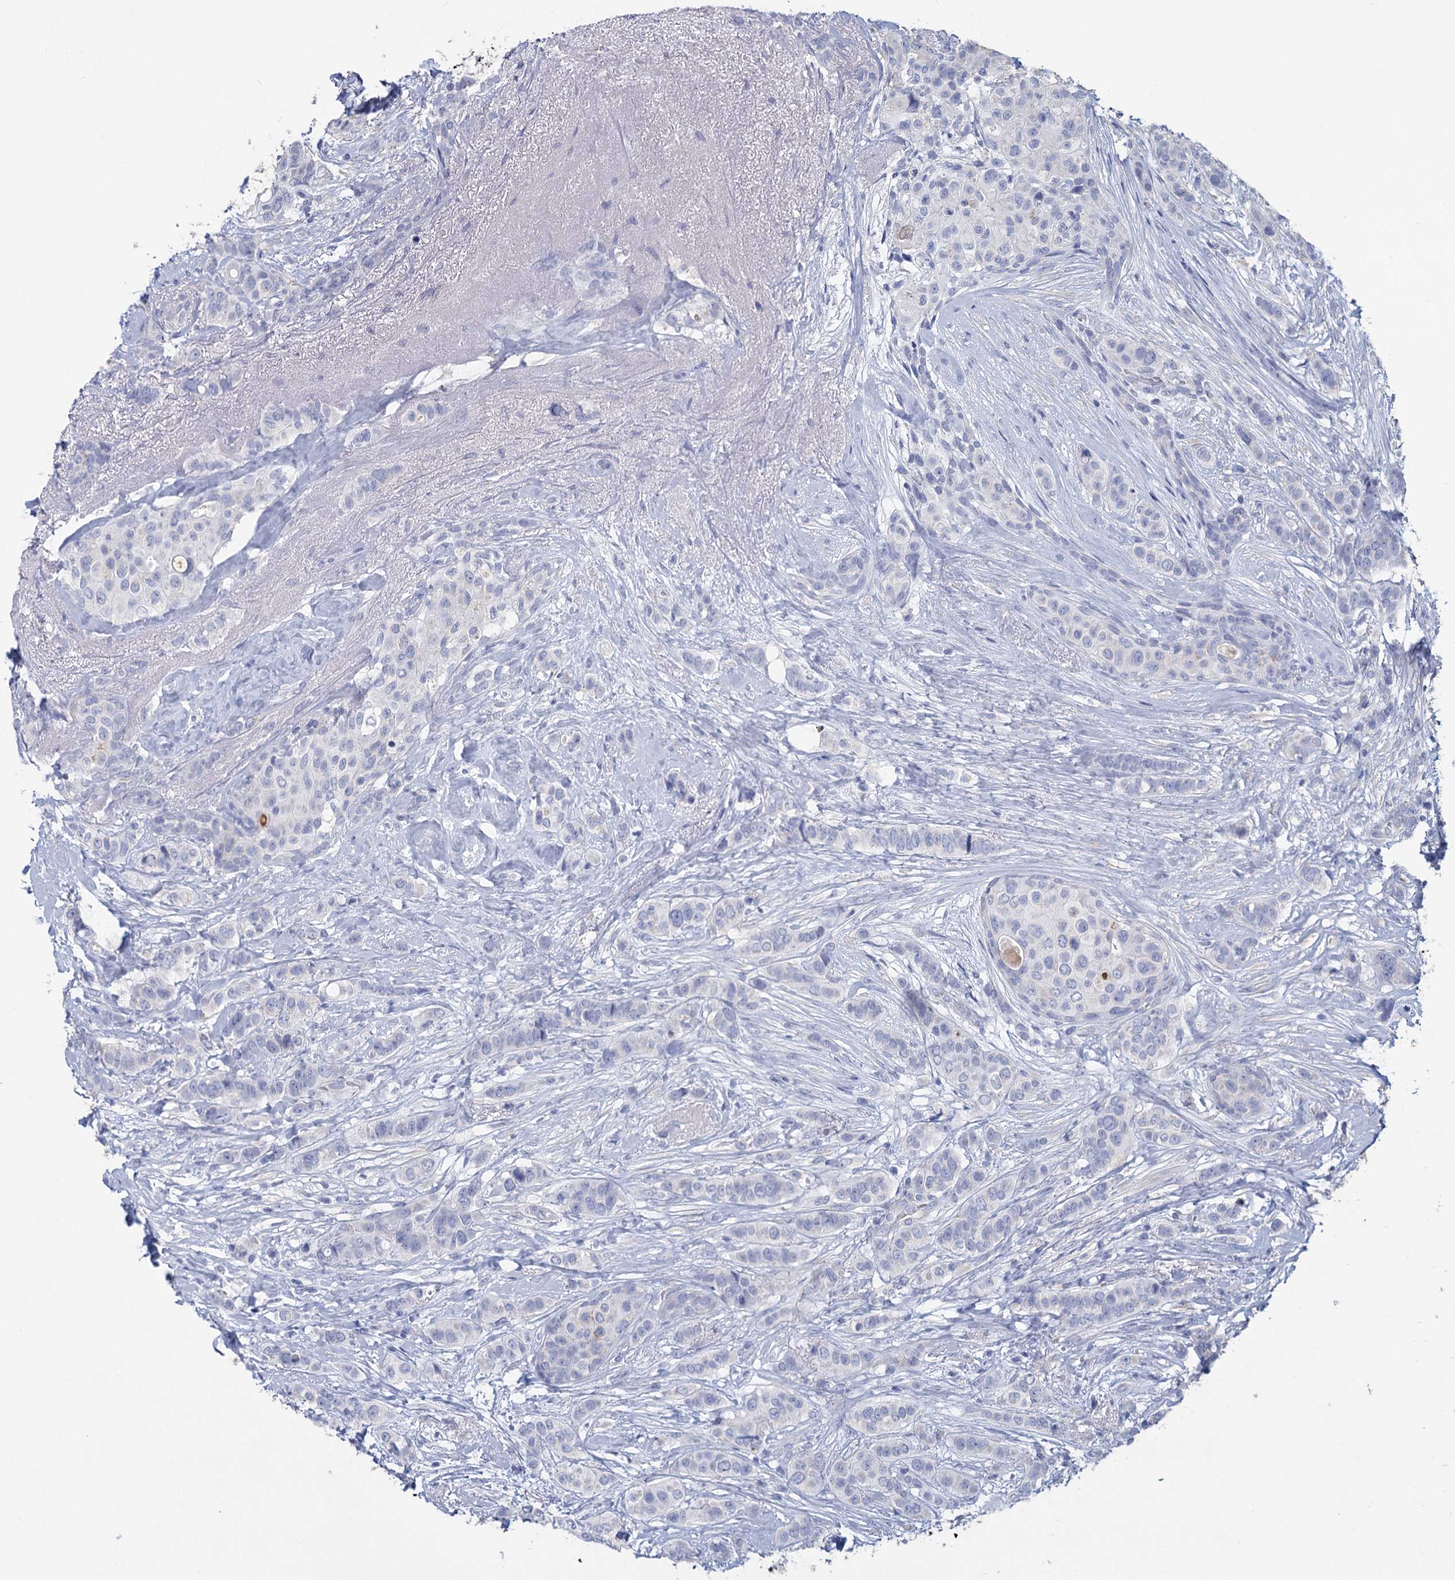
{"staining": {"intensity": "negative", "quantity": "none", "location": "none"}, "tissue": "breast cancer", "cell_type": "Tumor cells", "image_type": "cancer", "snomed": [{"axis": "morphology", "description": "Lobular carcinoma"}, {"axis": "topography", "description": "Breast"}], "caption": "DAB (3,3'-diaminobenzidine) immunohistochemical staining of breast lobular carcinoma displays no significant positivity in tumor cells.", "gene": "HES2", "patient": {"sex": "female", "age": 51}}